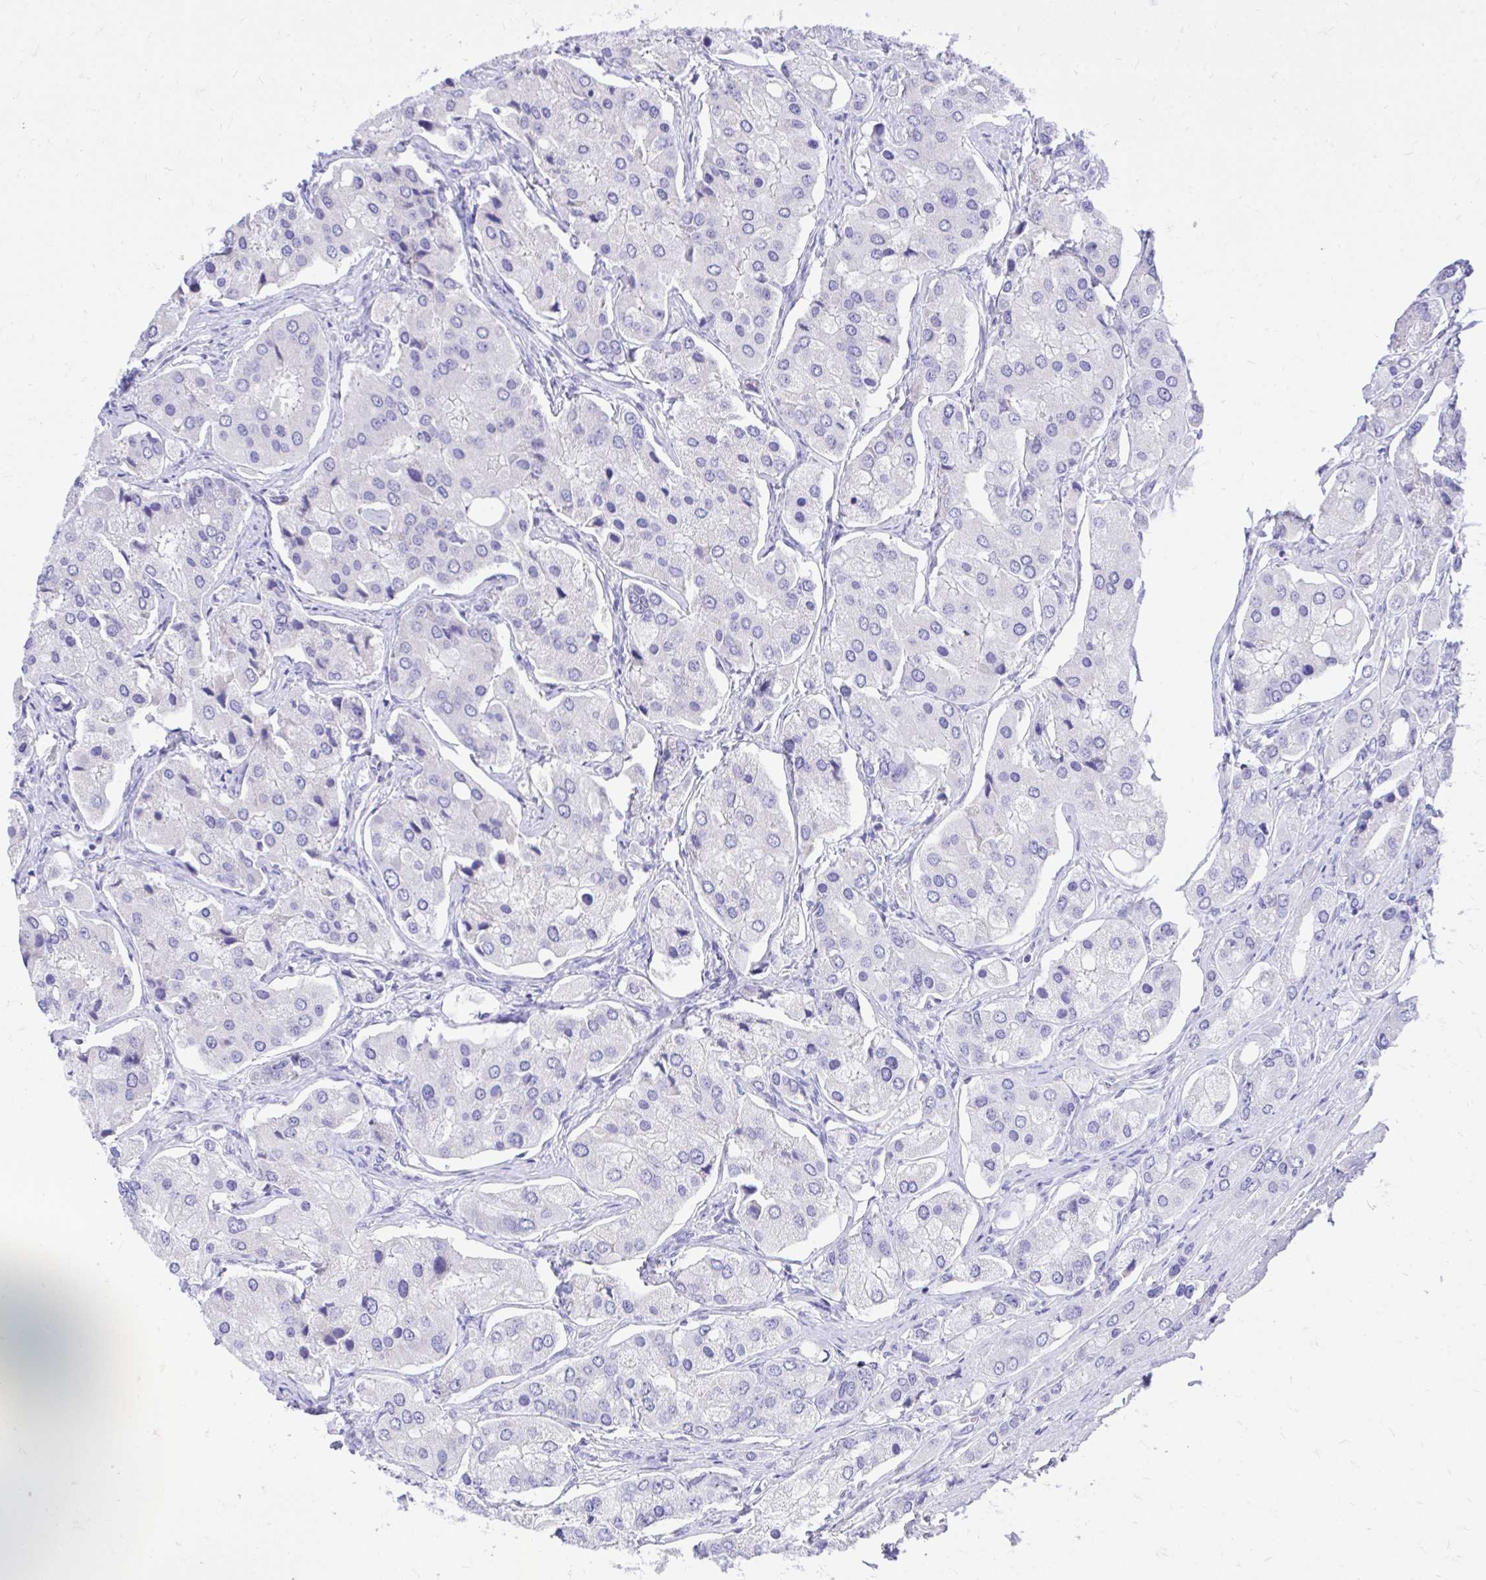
{"staining": {"intensity": "negative", "quantity": "none", "location": "none"}, "tissue": "prostate cancer", "cell_type": "Tumor cells", "image_type": "cancer", "snomed": [{"axis": "morphology", "description": "Adenocarcinoma, Low grade"}, {"axis": "topography", "description": "Prostate"}], "caption": "Prostate cancer (low-grade adenocarcinoma) was stained to show a protein in brown. There is no significant positivity in tumor cells.", "gene": "MON1A", "patient": {"sex": "male", "age": 69}}